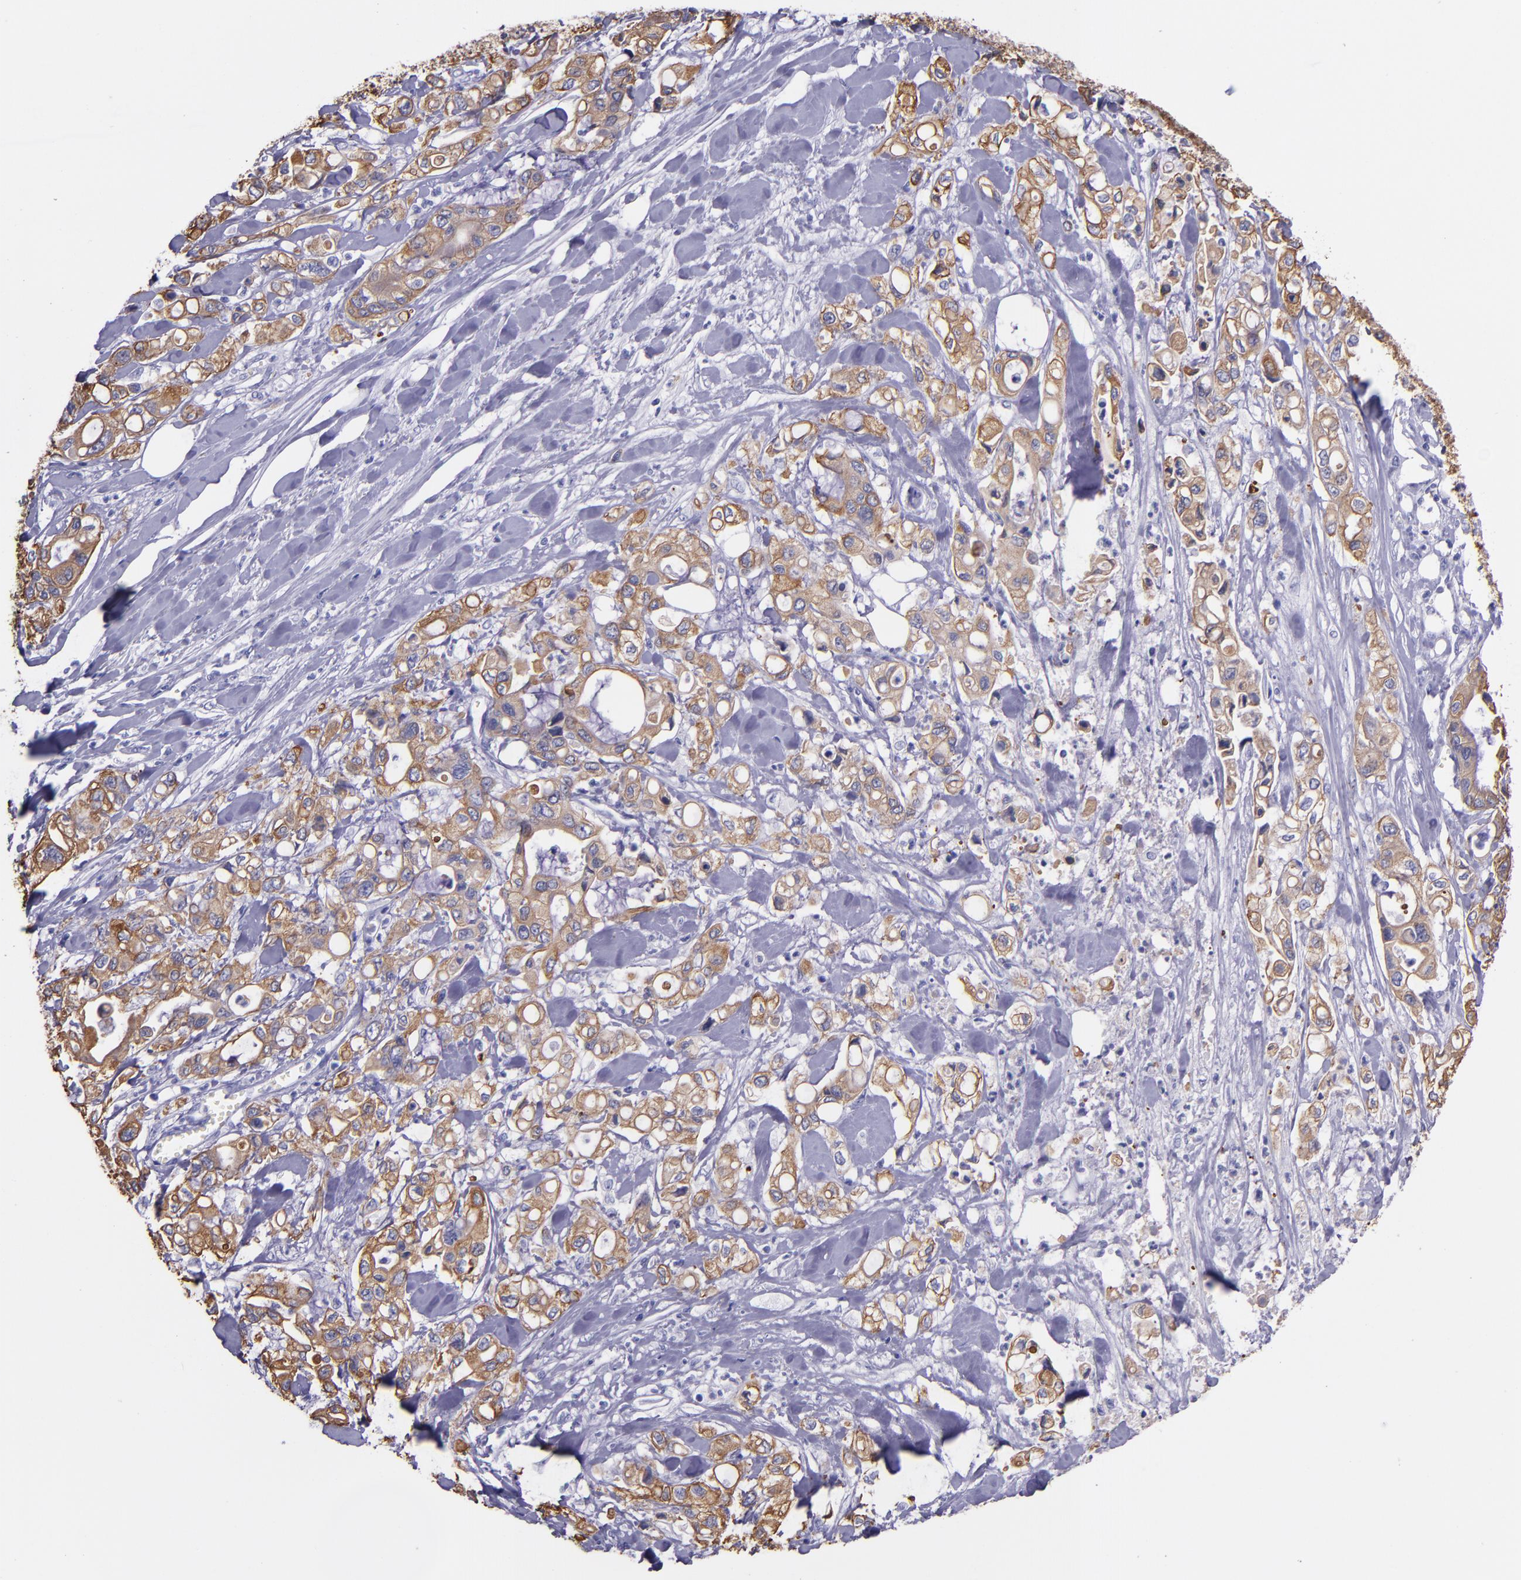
{"staining": {"intensity": "moderate", "quantity": ">75%", "location": "cytoplasmic/membranous"}, "tissue": "pancreatic cancer", "cell_type": "Tumor cells", "image_type": "cancer", "snomed": [{"axis": "morphology", "description": "Adenocarcinoma, NOS"}, {"axis": "topography", "description": "Pancreas"}], "caption": "This is a histology image of immunohistochemistry staining of pancreatic adenocarcinoma, which shows moderate staining in the cytoplasmic/membranous of tumor cells.", "gene": "KRT4", "patient": {"sex": "male", "age": 70}}